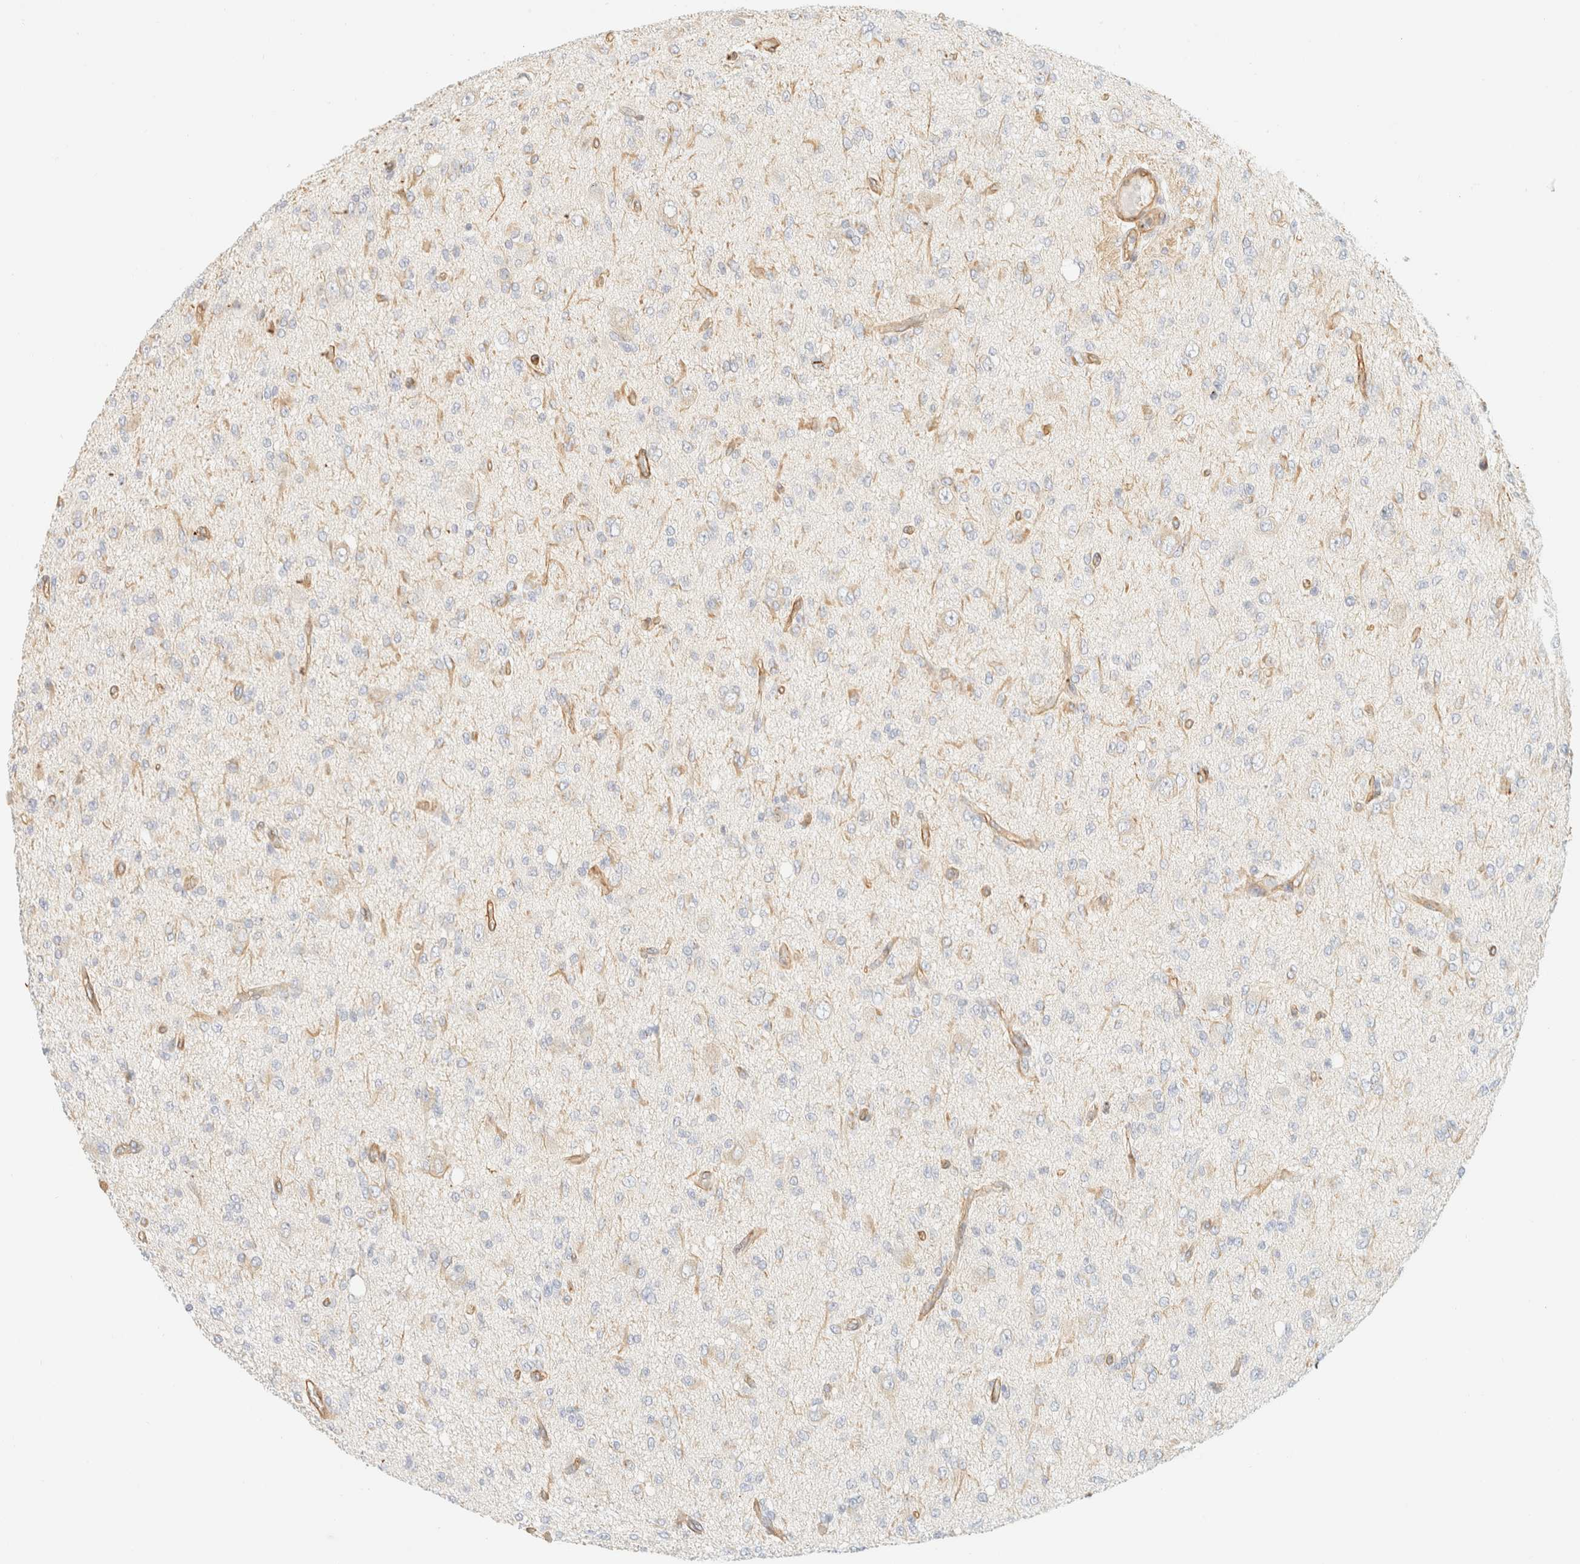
{"staining": {"intensity": "negative", "quantity": "none", "location": "none"}, "tissue": "glioma", "cell_type": "Tumor cells", "image_type": "cancer", "snomed": [{"axis": "morphology", "description": "Glioma, malignant, High grade"}, {"axis": "topography", "description": "Brain"}], "caption": "IHC histopathology image of neoplastic tissue: human glioma stained with DAB displays no significant protein staining in tumor cells.", "gene": "OTOP2", "patient": {"sex": "female", "age": 59}}